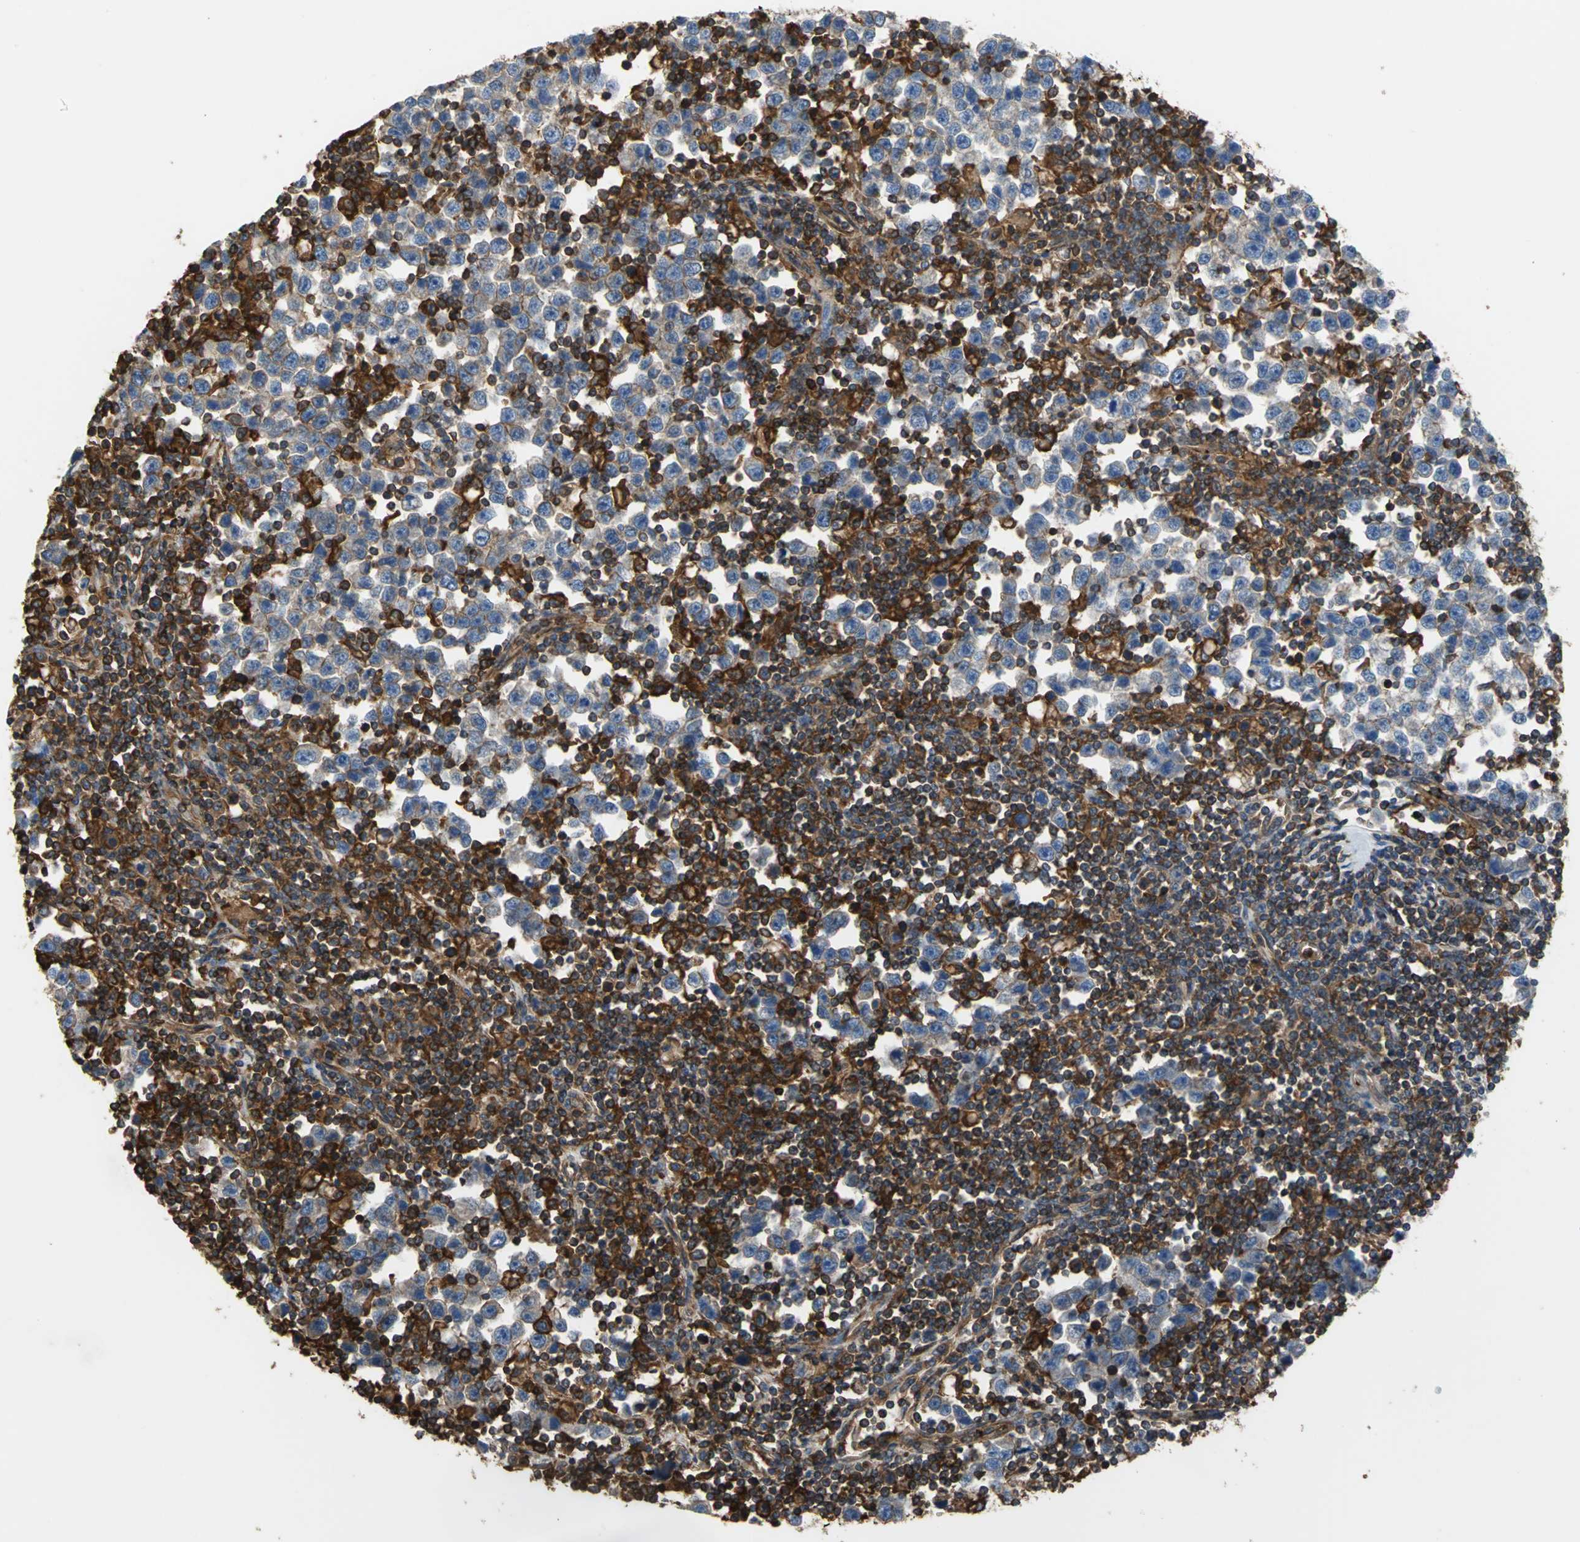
{"staining": {"intensity": "moderate", "quantity": "<25%", "location": "cytoplasmic/membranous"}, "tissue": "testis cancer", "cell_type": "Tumor cells", "image_type": "cancer", "snomed": [{"axis": "morphology", "description": "Seminoma, NOS"}, {"axis": "topography", "description": "Testis"}], "caption": "Moderate cytoplasmic/membranous staining for a protein is identified in approximately <25% of tumor cells of seminoma (testis) using immunohistochemistry (IHC).", "gene": "TLN1", "patient": {"sex": "male", "age": 43}}